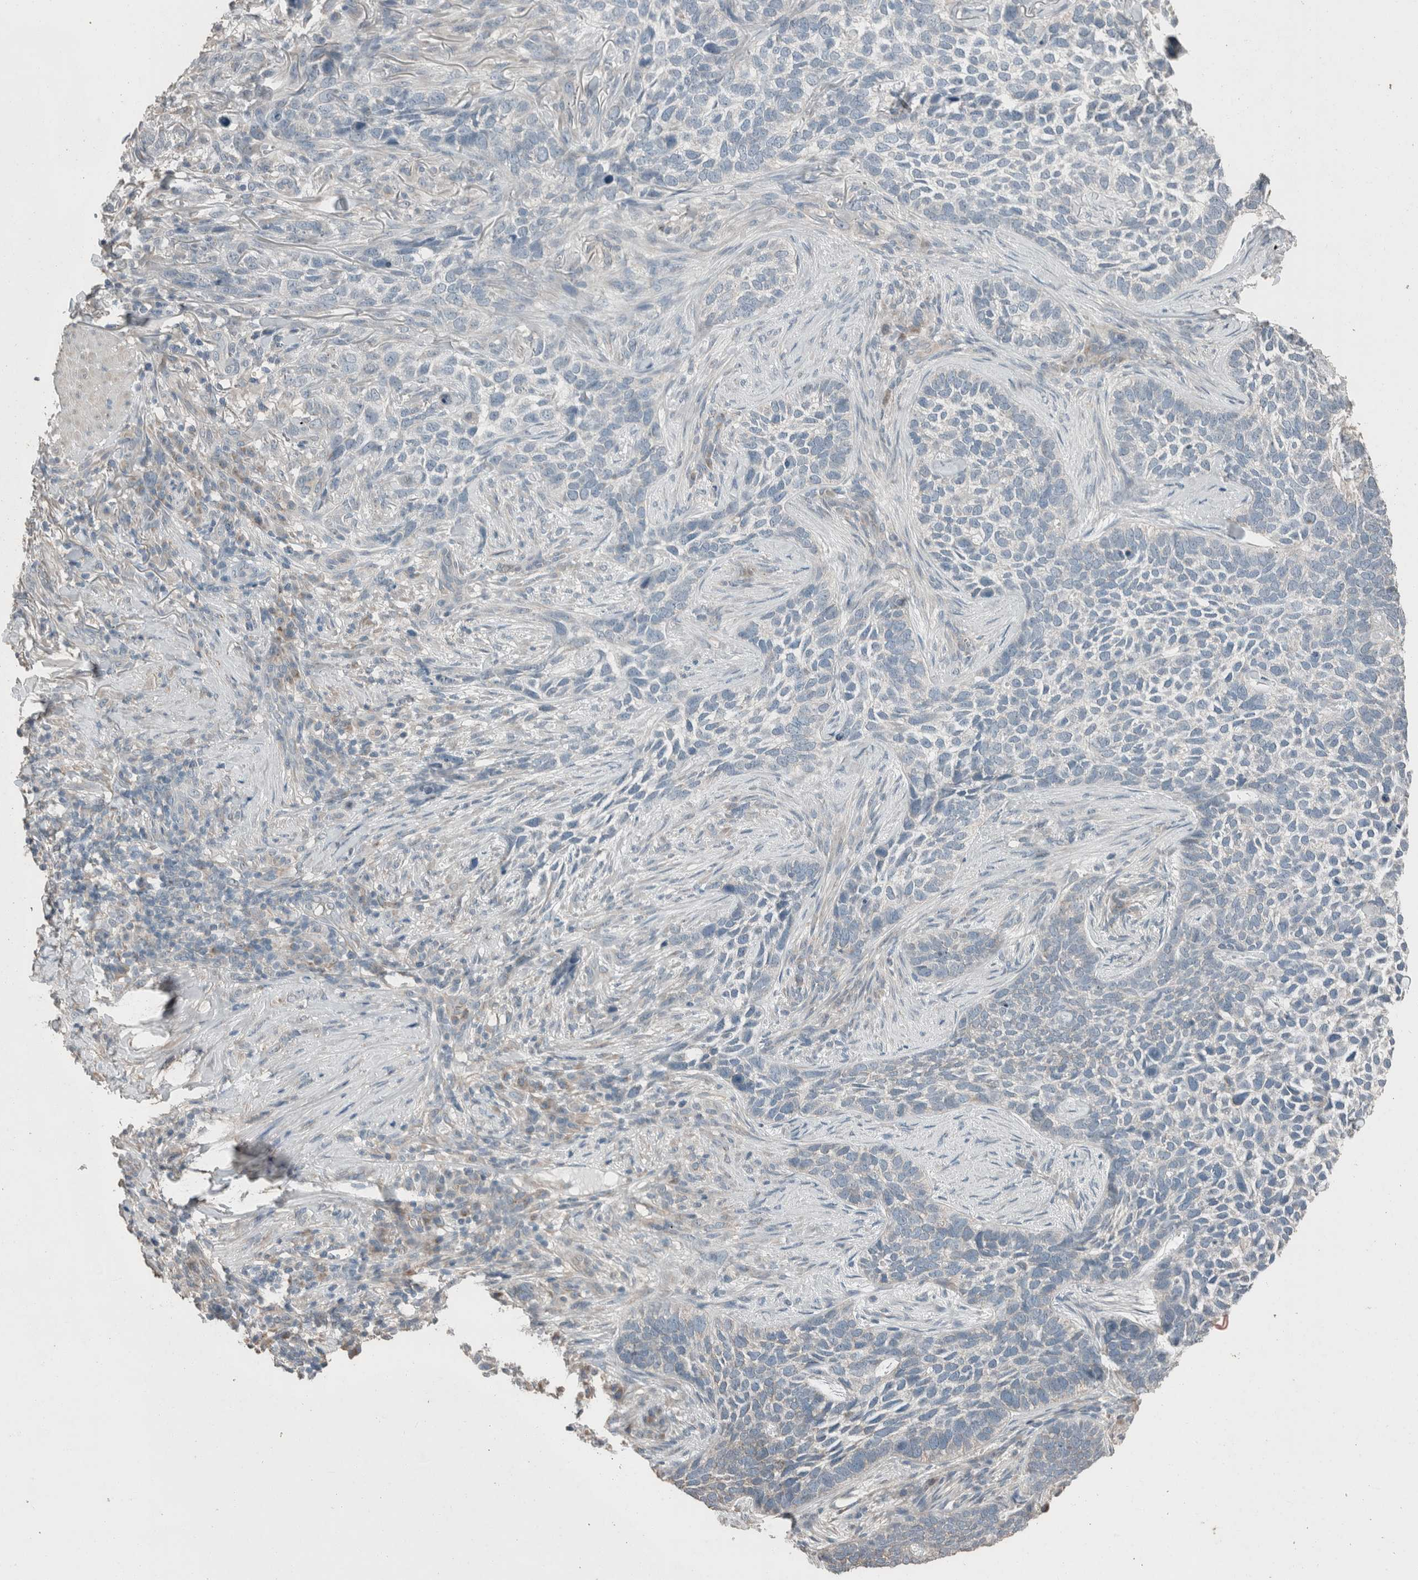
{"staining": {"intensity": "negative", "quantity": "none", "location": "none"}, "tissue": "skin cancer", "cell_type": "Tumor cells", "image_type": "cancer", "snomed": [{"axis": "morphology", "description": "Basal cell carcinoma"}, {"axis": "topography", "description": "Skin"}], "caption": "DAB (3,3'-diaminobenzidine) immunohistochemical staining of skin basal cell carcinoma demonstrates no significant staining in tumor cells.", "gene": "ACVR2B", "patient": {"sex": "female", "age": 64}}